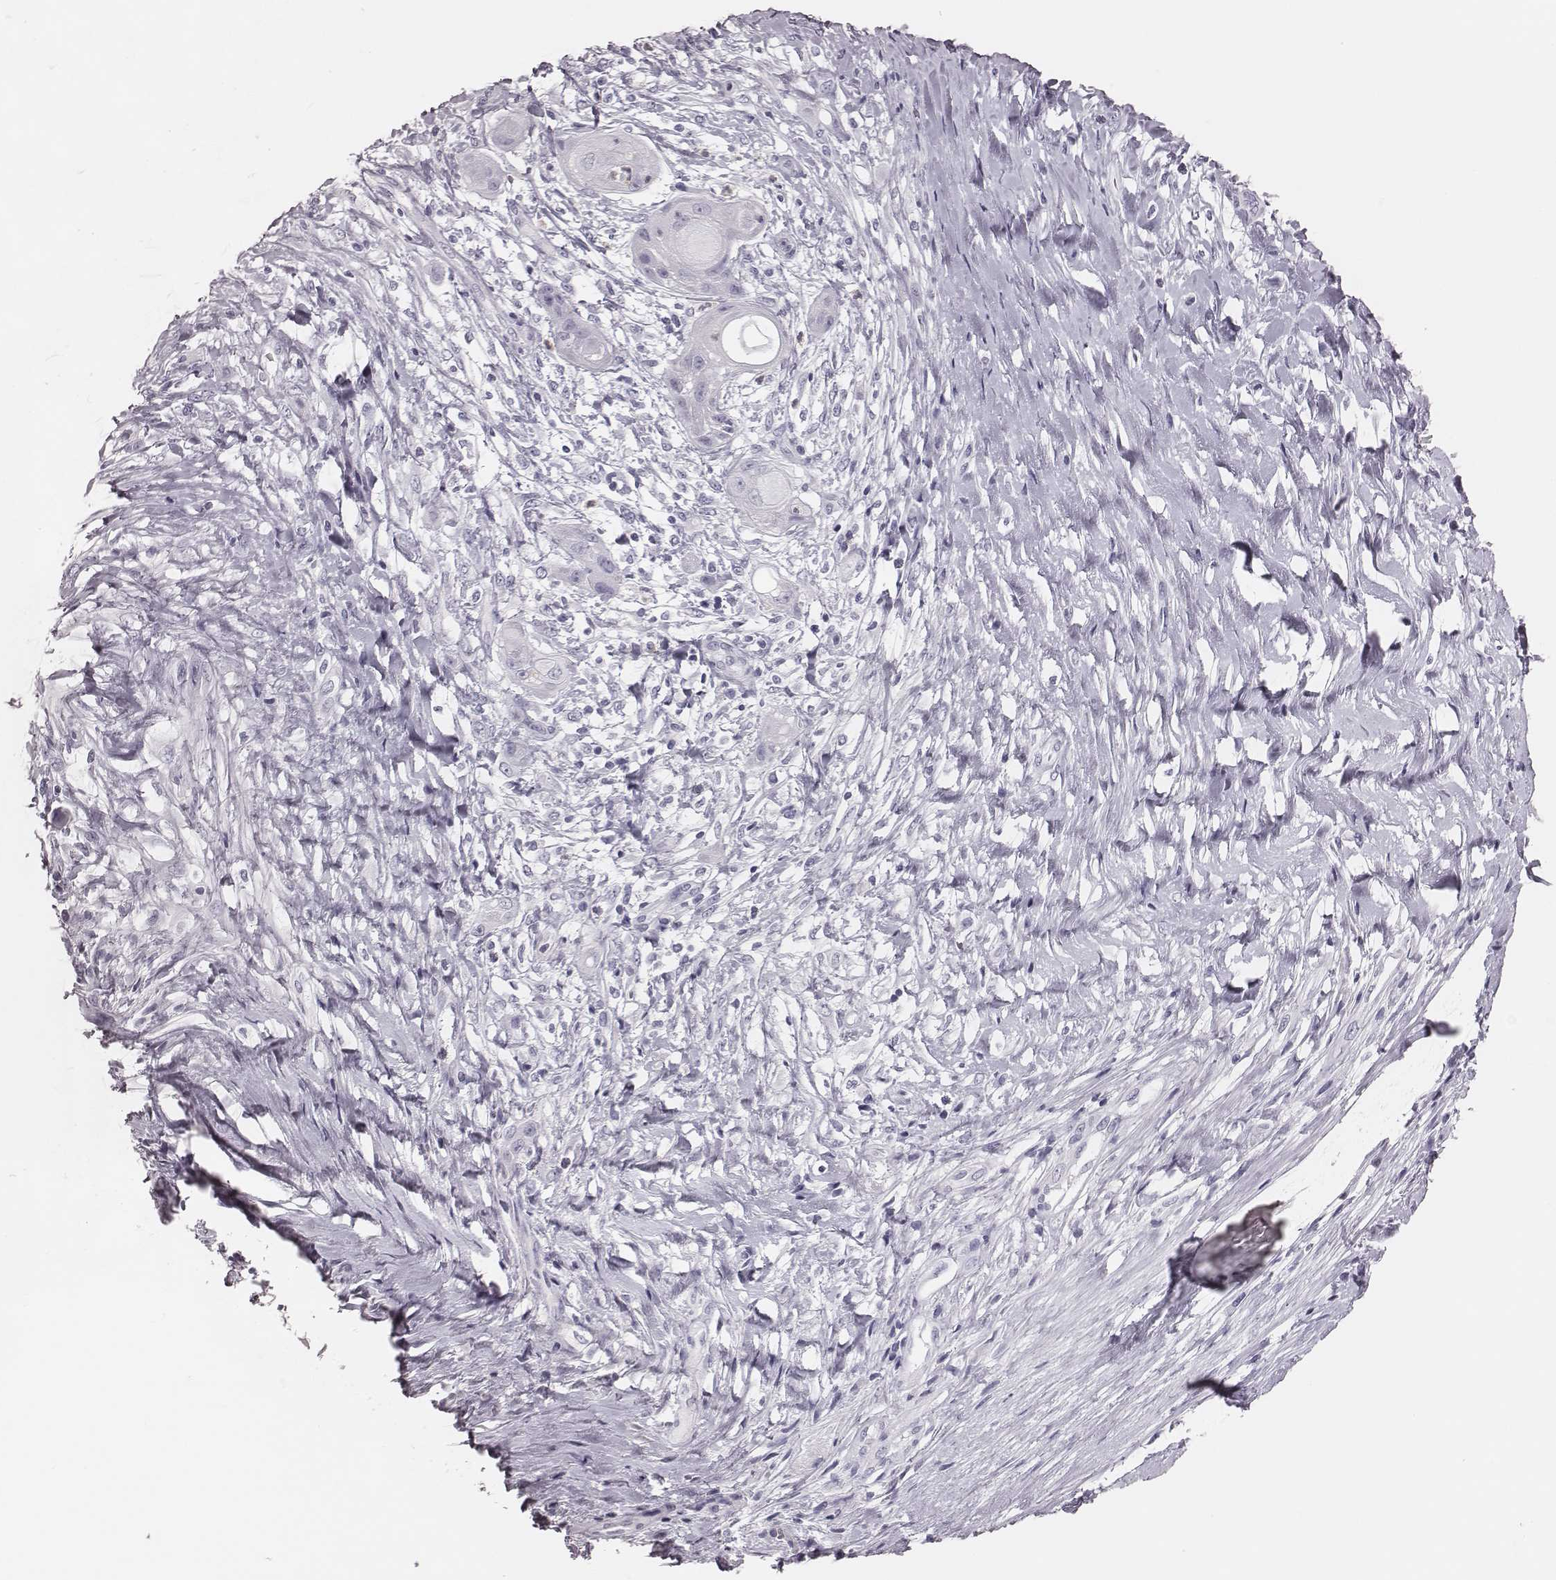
{"staining": {"intensity": "negative", "quantity": "none", "location": "none"}, "tissue": "skin cancer", "cell_type": "Tumor cells", "image_type": "cancer", "snomed": [{"axis": "morphology", "description": "Squamous cell carcinoma, NOS"}, {"axis": "topography", "description": "Skin"}], "caption": "Tumor cells show no significant protein staining in skin squamous cell carcinoma.", "gene": "CSH1", "patient": {"sex": "male", "age": 62}}